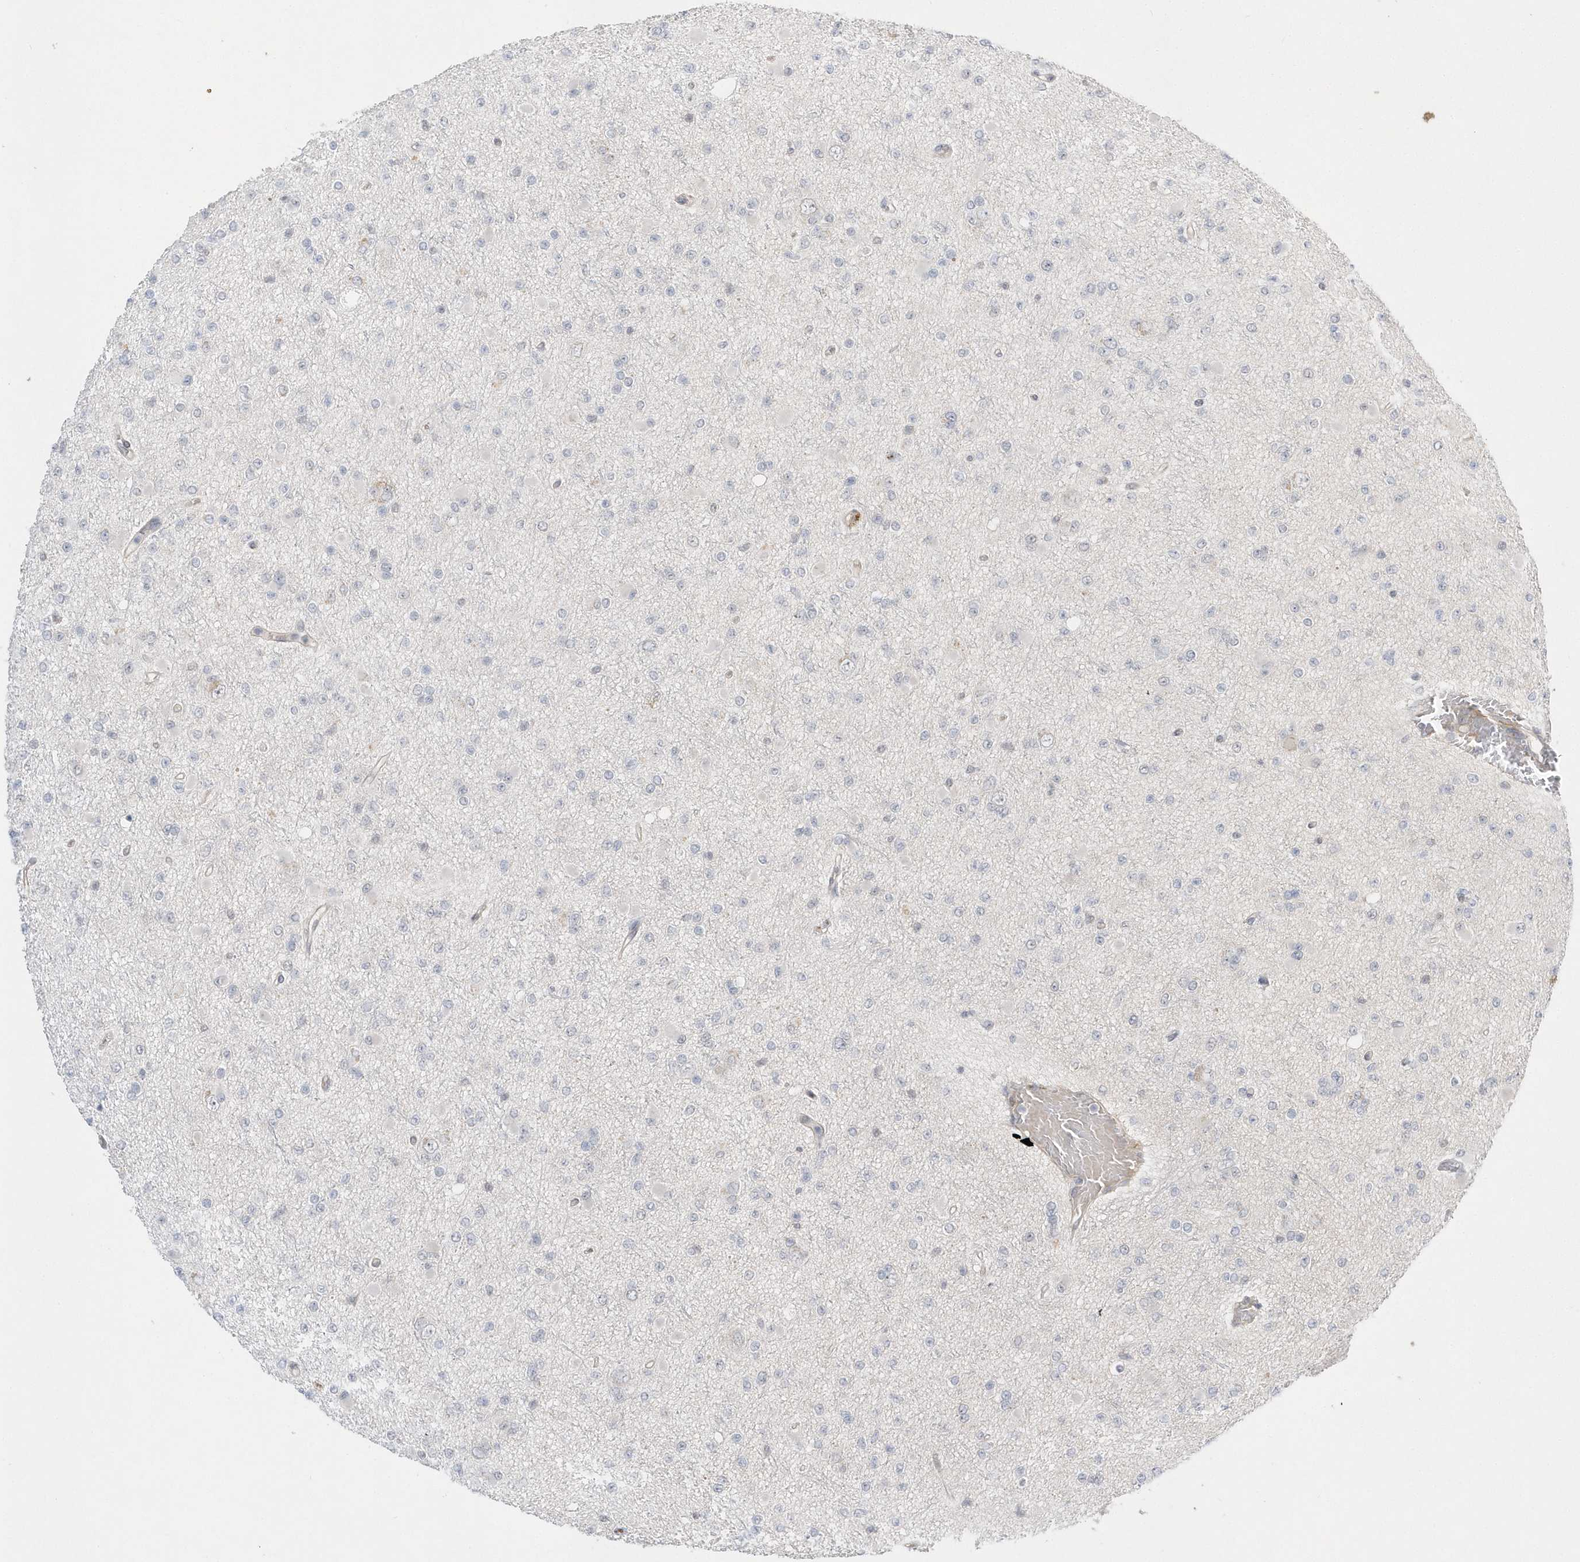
{"staining": {"intensity": "negative", "quantity": "none", "location": "none"}, "tissue": "glioma", "cell_type": "Tumor cells", "image_type": "cancer", "snomed": [{"axis": "morphology", "description": "Glioma, malignant, Low grade"}, {"axis": "topography", "description": "Brain"}], "caption": "IHC image of neoplastic tissue: glioma stained with DAB (3,3'-diaminobenzidine) exhibits no significant protein expression in tumor cells. (Immunohistochemistry (ihc), brightfield microscopy, high magnification).", "gene": "TMEM132B", "patient": {"sex": "female", "age": 22}}